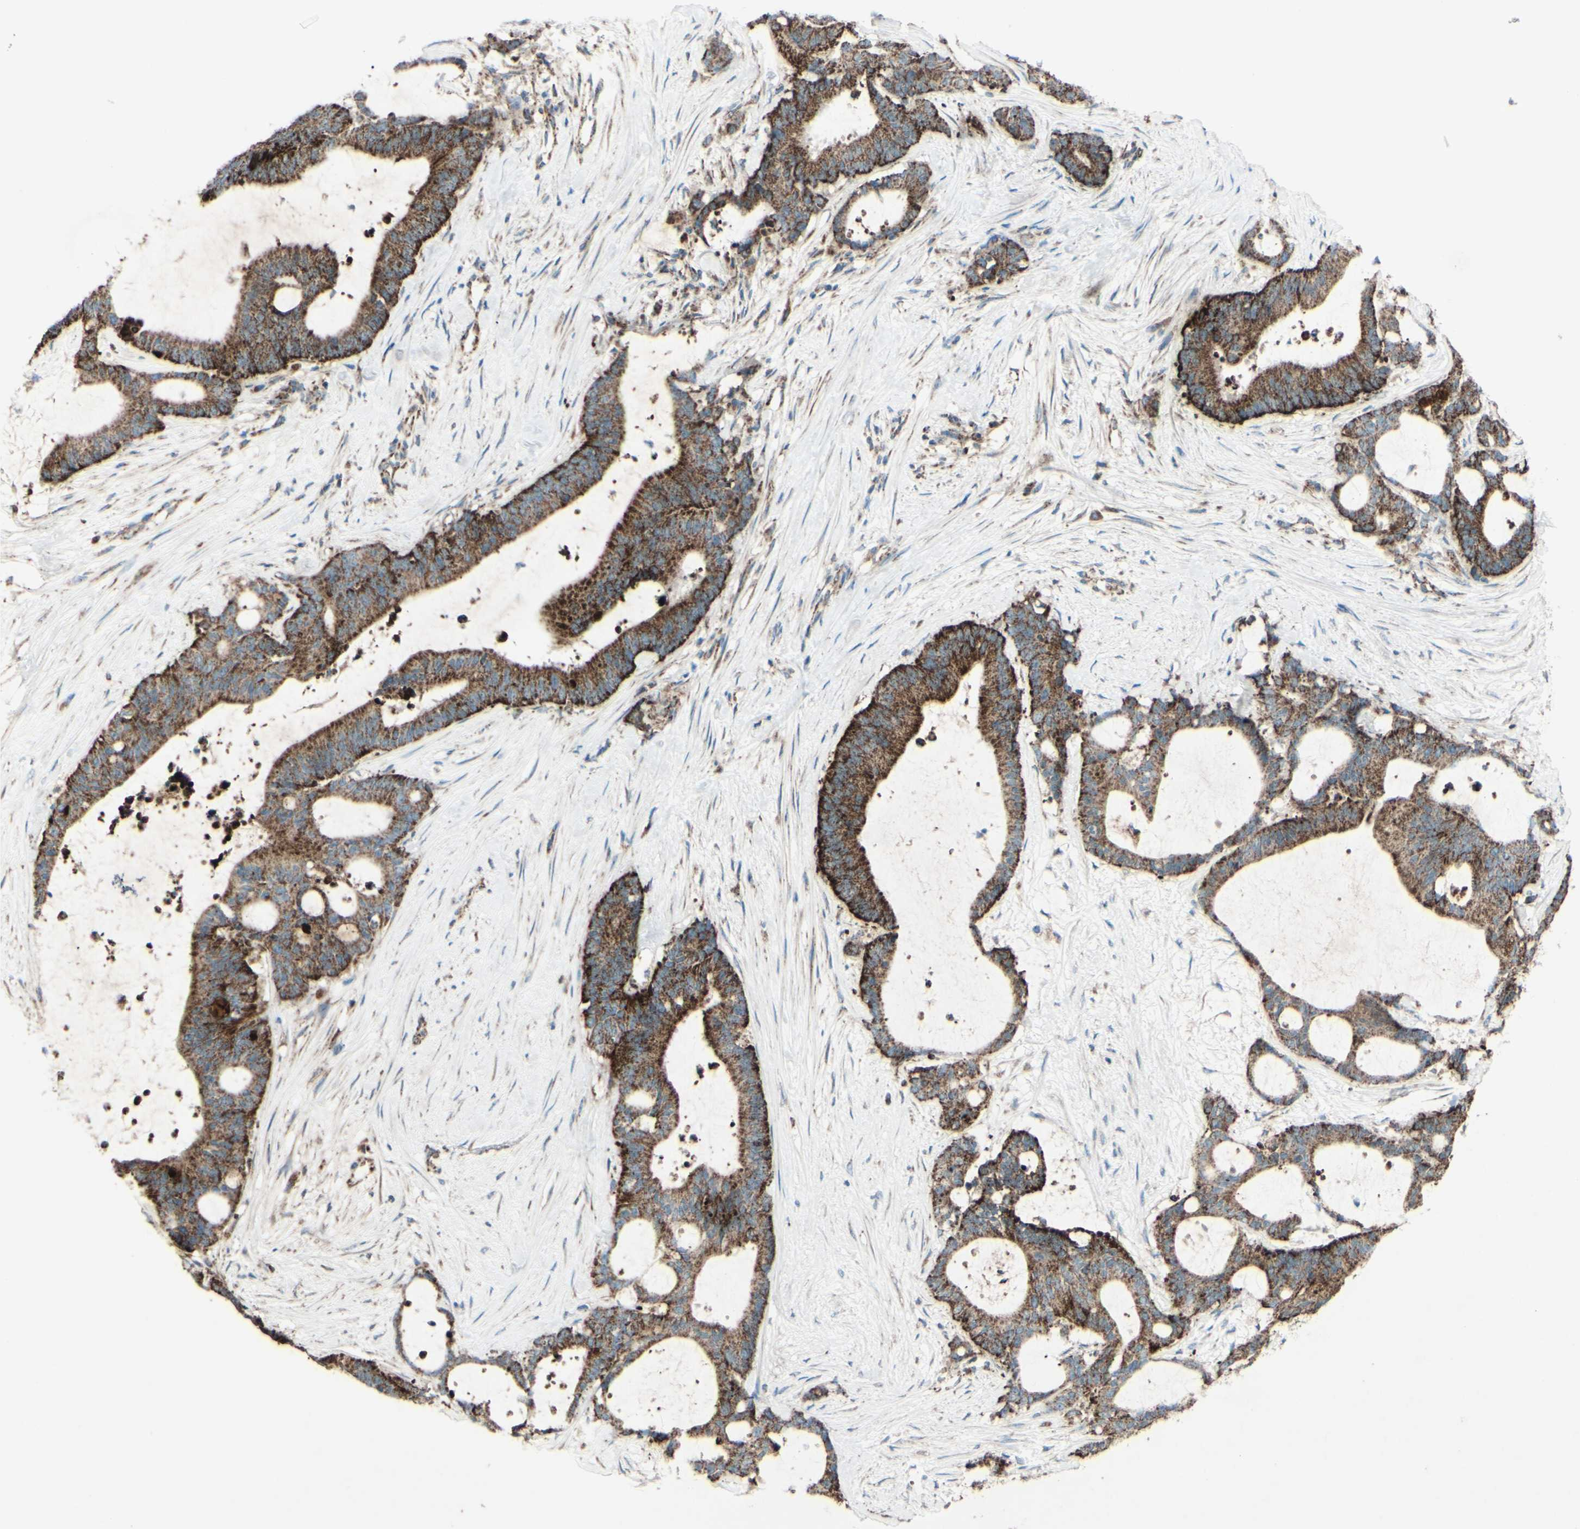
{"staining": {"intensity": "strong", "quantity": ">75%", "location": "cytoplasmic/membranous"}, "tissue": "liver cancer", "cell_type": "Tumor cells", "image_type": "cancer", "snomed": [{"axis": "morphology", "description": "Cholangiocarcinoma"}, {"axis": "topography", "description": "Liver"}], "caption": "Human cholangiocarcinoma (liver) stained with a protein marker demonstrates strong staining in tumor cells.", "gene": "RHOT1", "patient": {"sex": "female", "age": 73}}